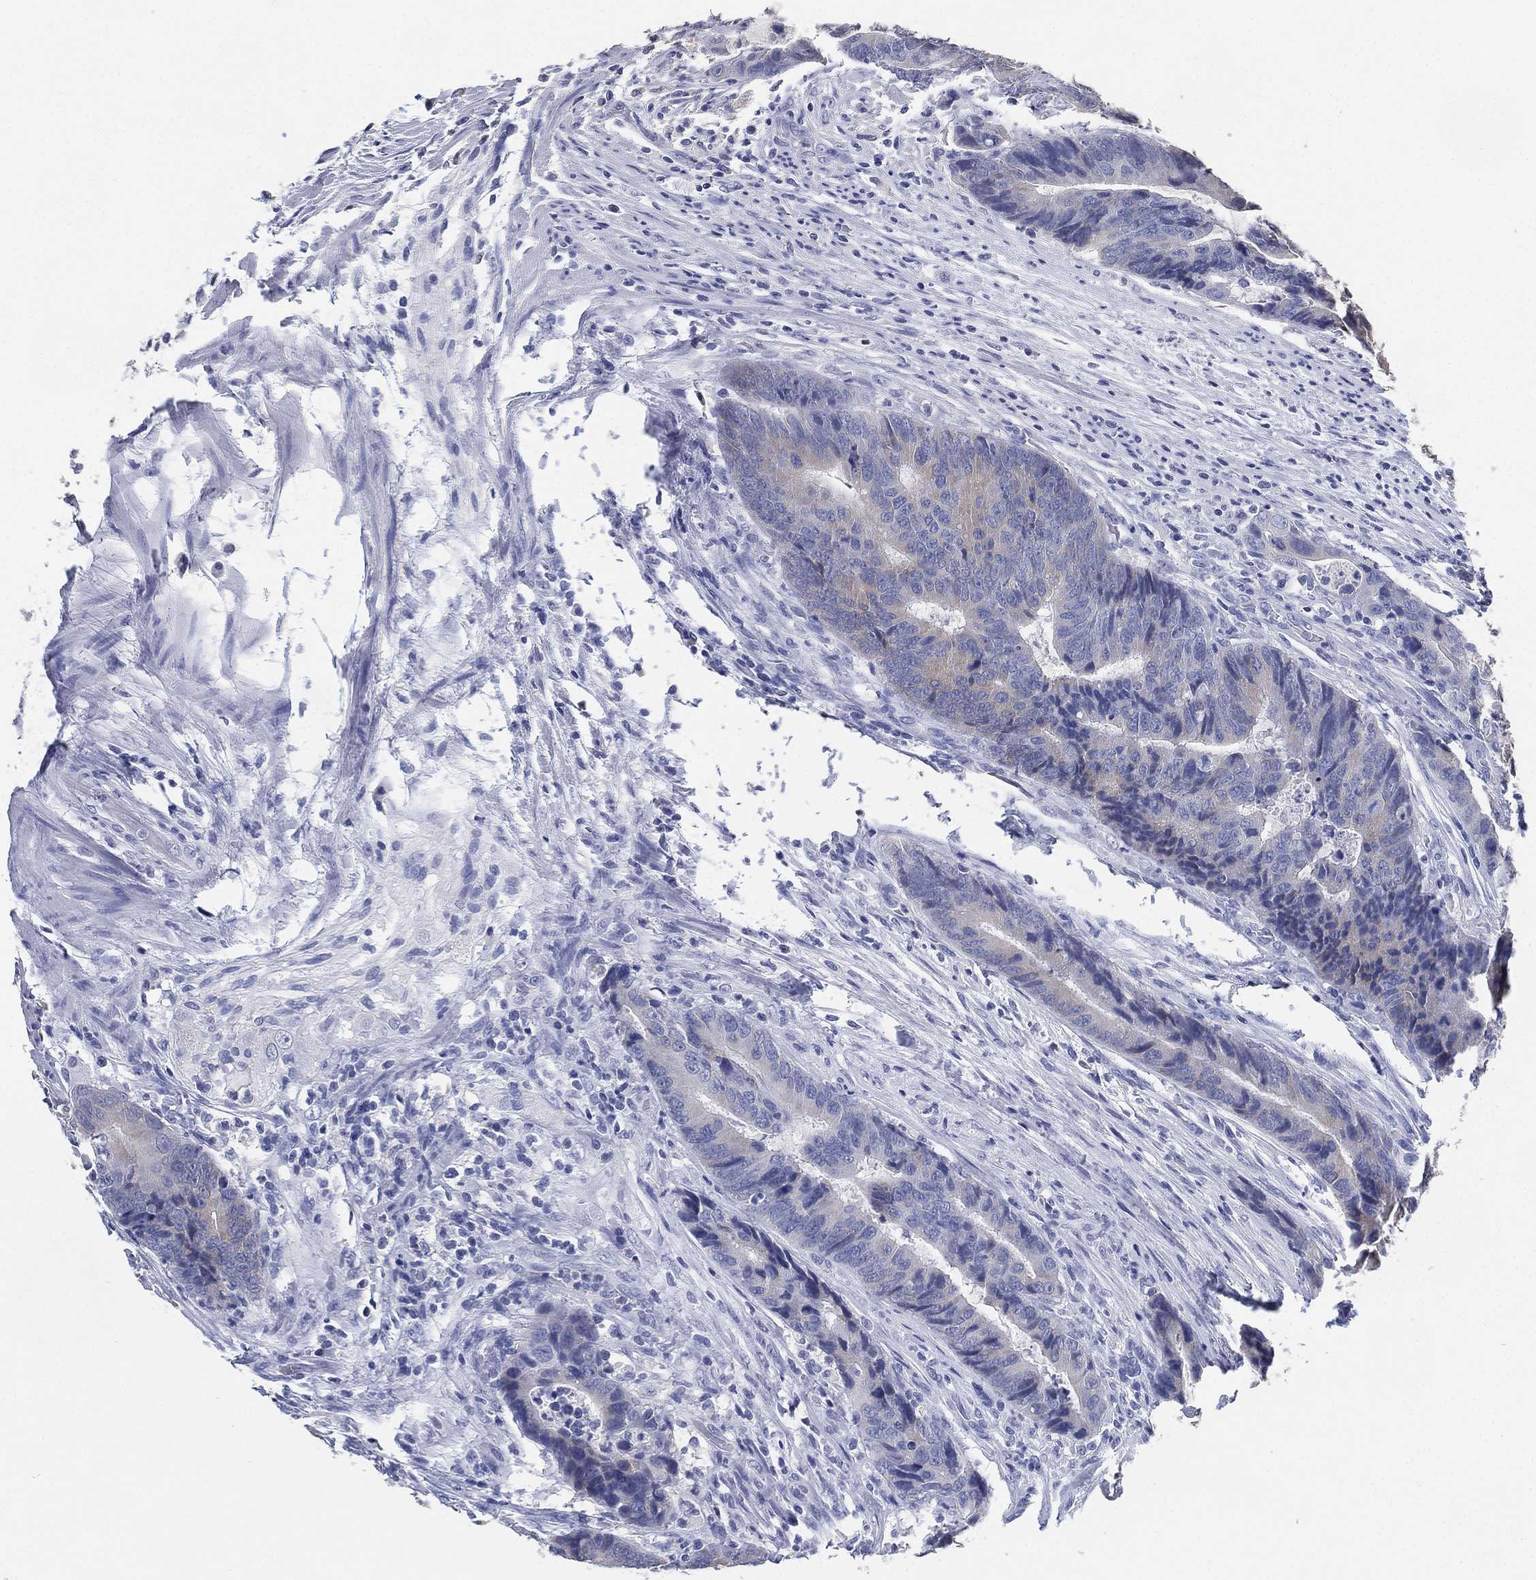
{"staining": {"intensity": "weak", "quantity": "<25%", "location": "cytoplasmic/membranous"}, "tissue": "colorectal cancer", "cell_type": "Tumor cells", "image_type": "cancer", "snomed": [{"axis": "morphology", "description": "Adenocarcinoma, NOS"}, {"axis": "topography", "description": "Colon"}], "caption": "Protein analysis of colorectal adenocarcinoma exhibits no significant expression in tumor cells.", "gene": "IYD", "patient": {"sex": "female", "age": 56}}